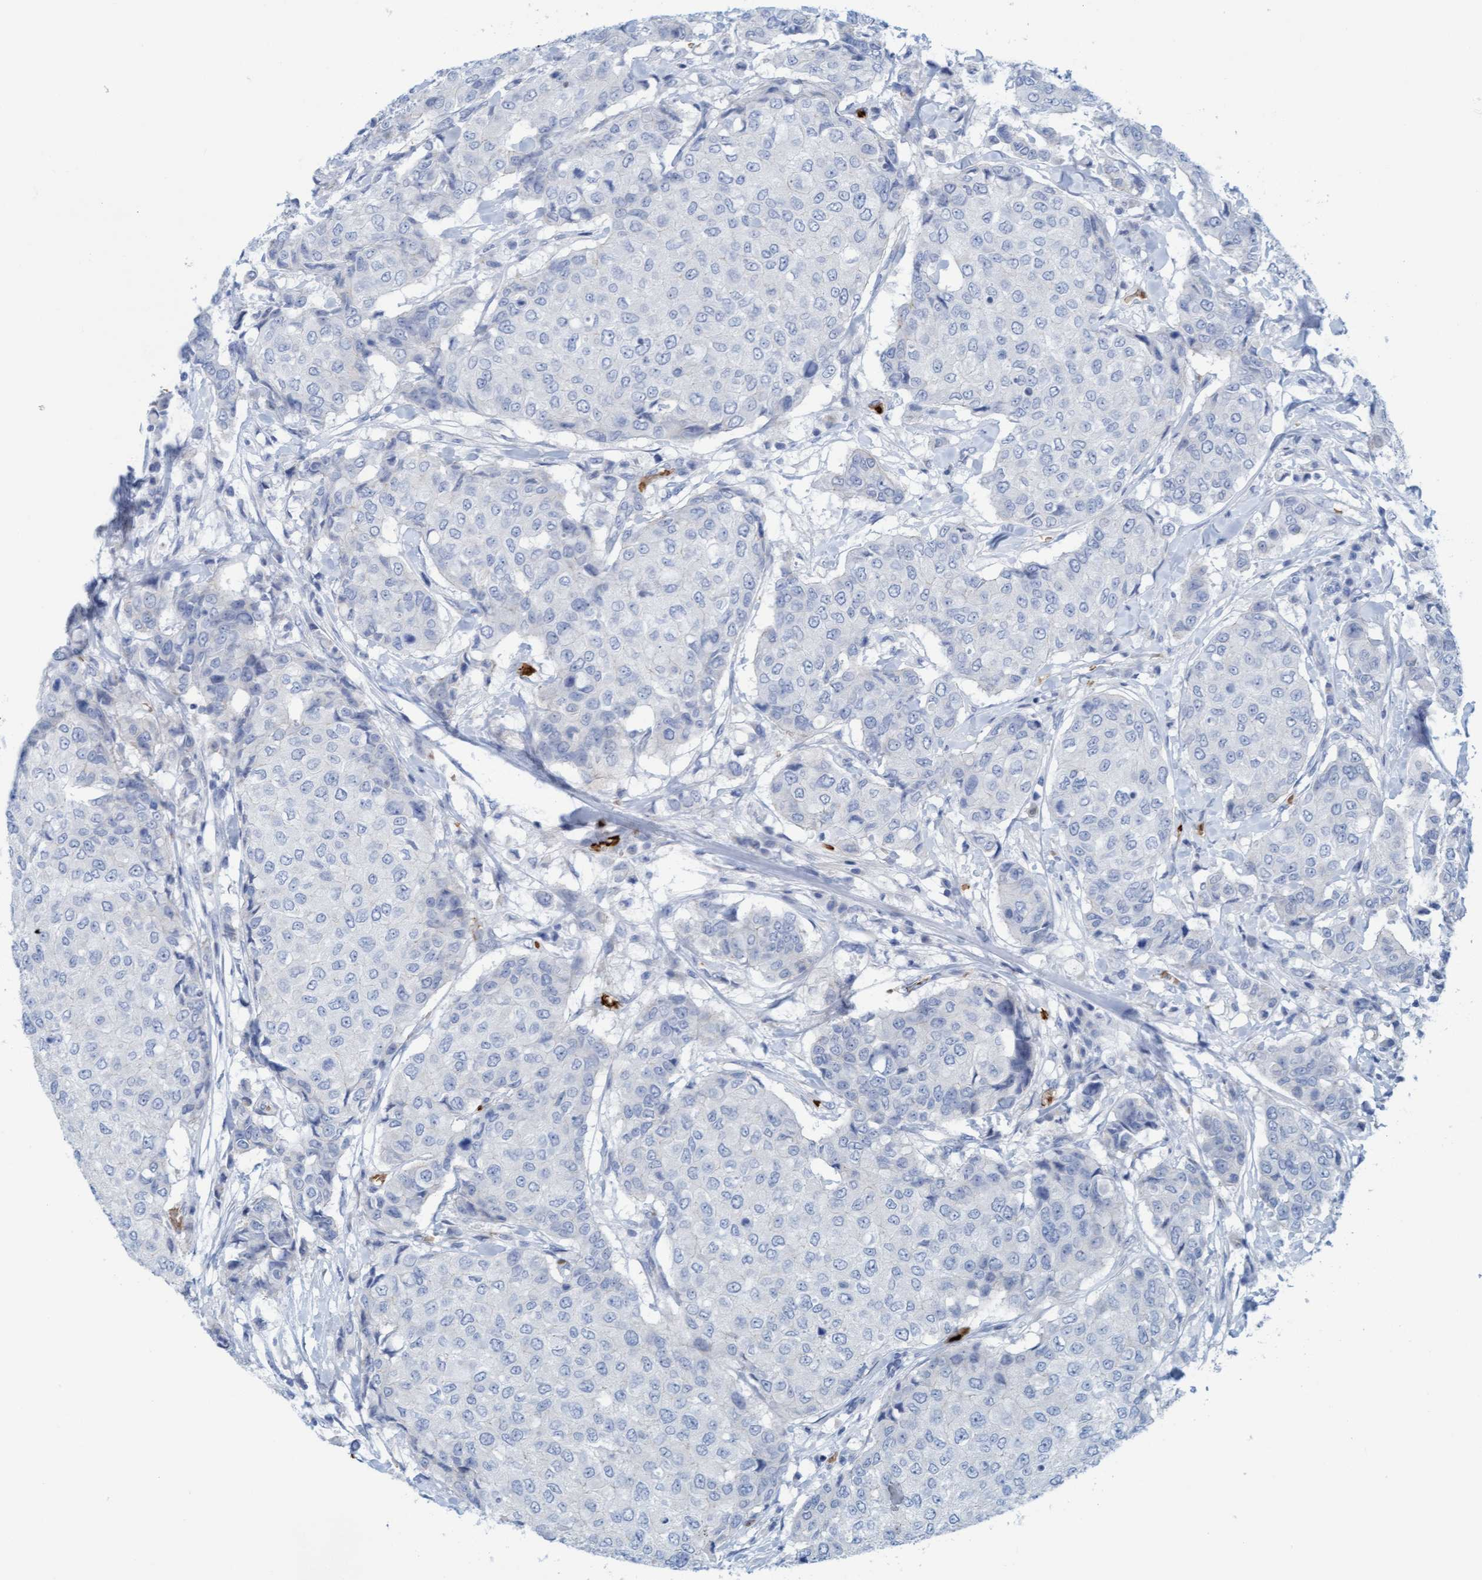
{"staining": {"intensity": "negative", "quantity": "none", "location": "none"}, "tissue": "breast cancer", "cell_type": "Tumor cells", "image_type": "cancer", "snomed": [{"axis": "morphology", "description": "Duct carcinoma"}, {"axis": "topography", "description": "Breast"}], "caption": "Human breast cancer stained for a protein using immunohistochemistry shows no positivity in tumor cells.", "gene": "P2RX5", "patient": {"sex": "female", "age": 27}}